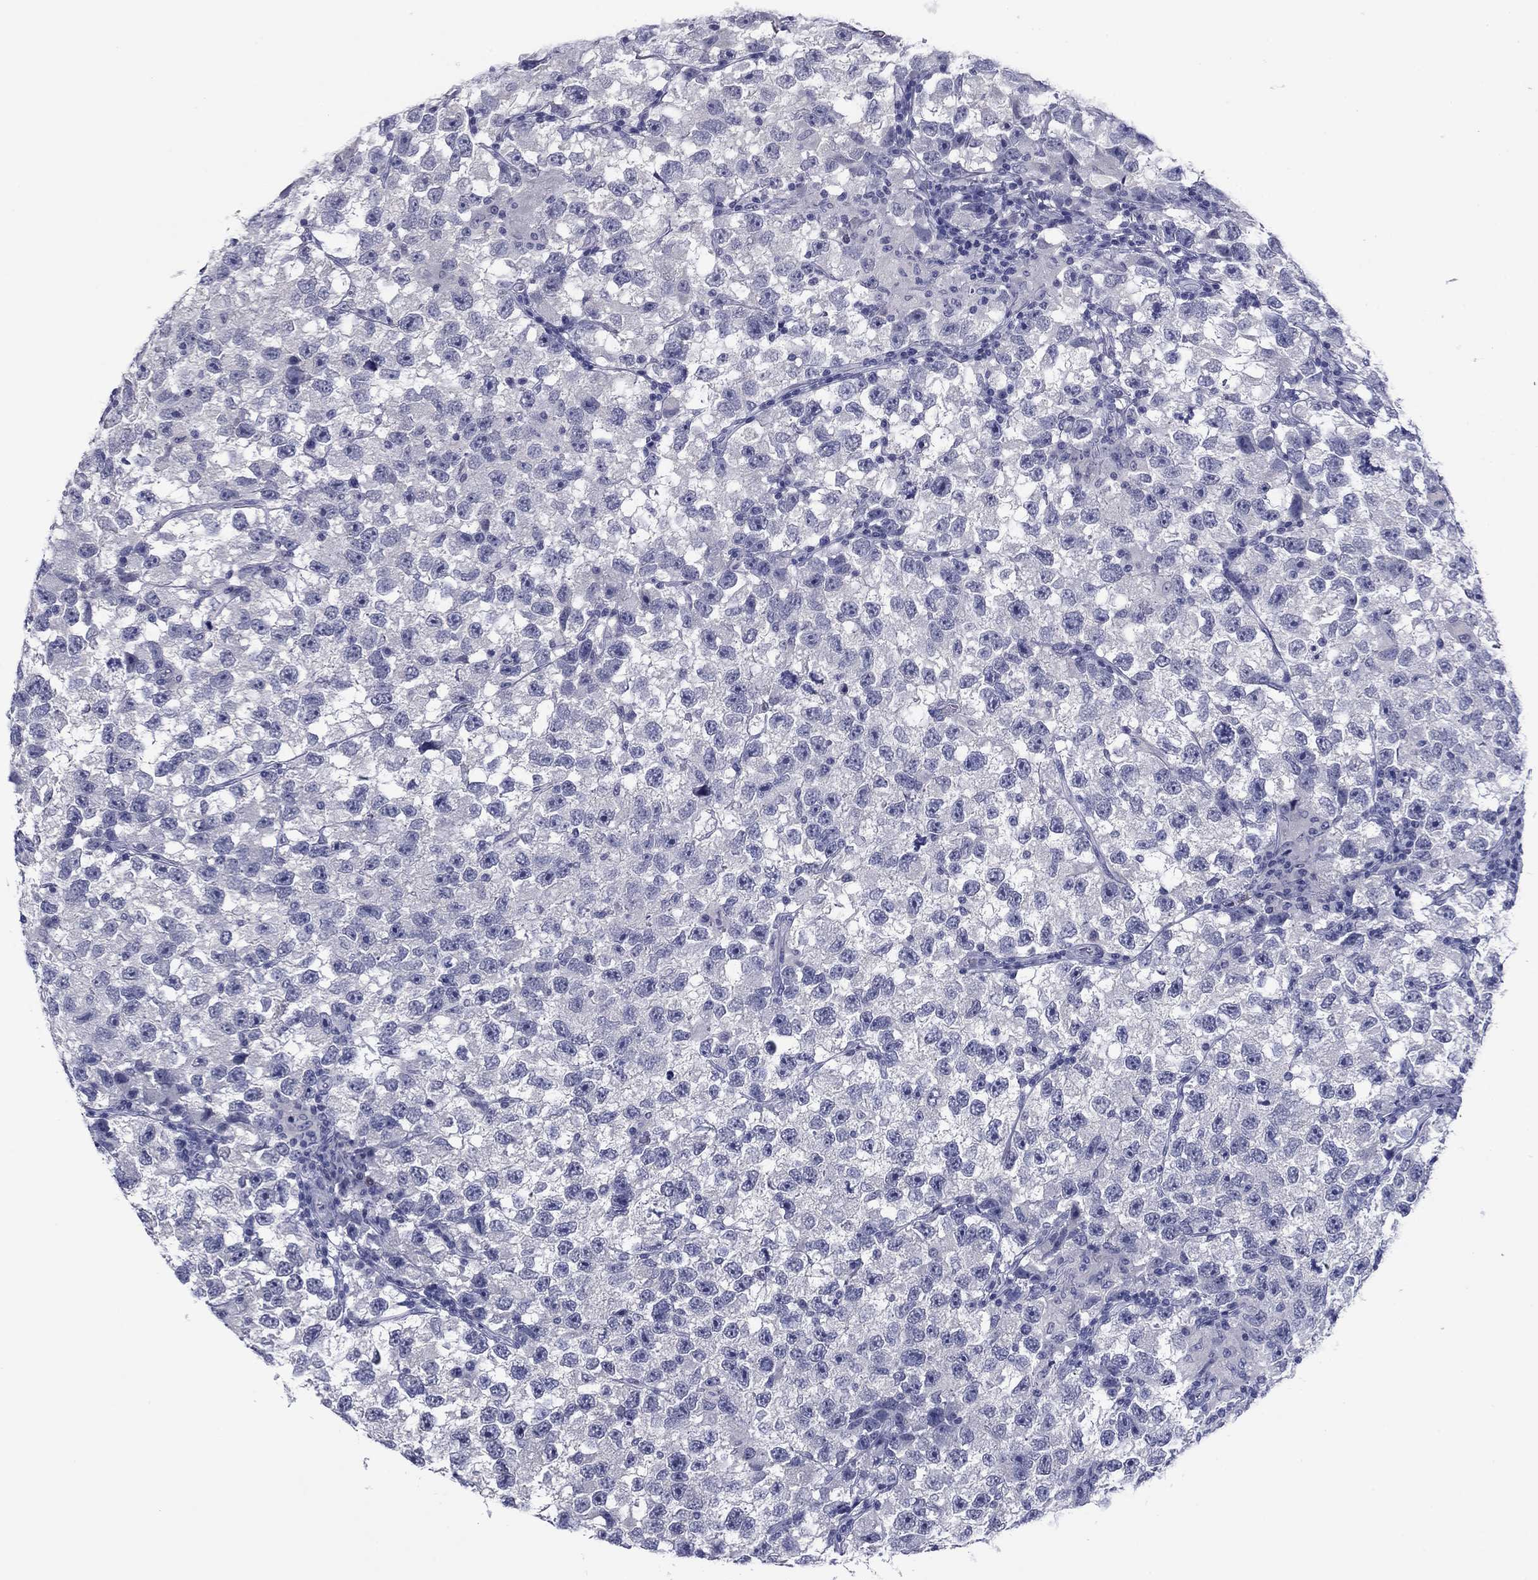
{"staining": {"intensity": "negative", "quantity": "none", "location": "none"}, "tissue": "testis cancer", "cell_type": "Tumor cells", "image_type": "cancer", "snomed": [{"axis": "morphology", "description": "Seminoma, NOS"}, {"axis": "topography", "description": "Testis"}], "caption": "Image shows no protein positivity in tumor cells of testis cancer tissue. (DAB (3,3'-diaminobenzidine) IHC visualized using brightfield microscopy, high magnification).", "gene": "HAO1", "patient": {"sex": "male", "age": 26}}